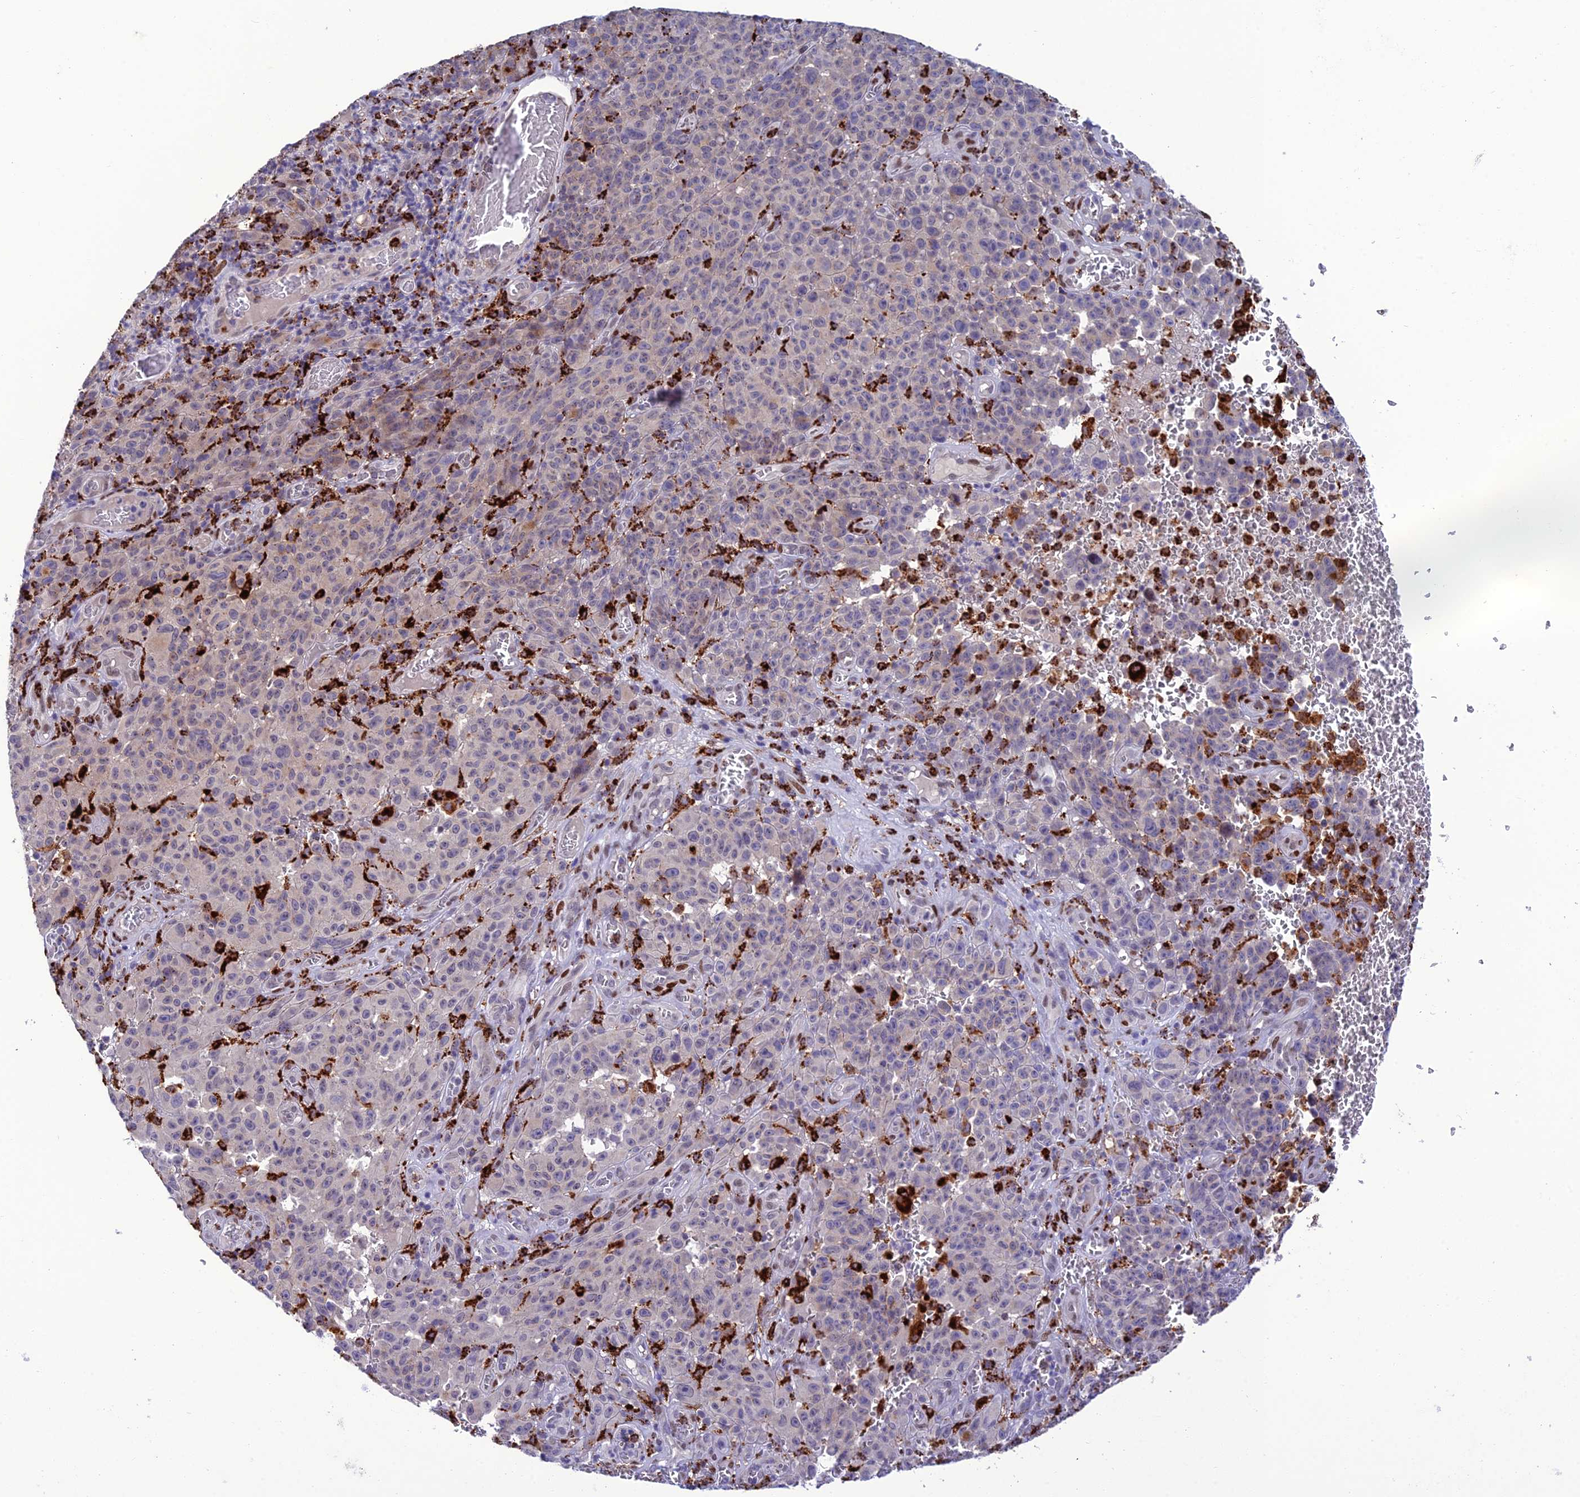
{"staining": {"intensity": "negative", "quantity": "none", "location": "none"}, "tissue": "melanoma", "cell_type": "Tumor cells", "image_type": "cancer", "snomed": [{"axis": "morphology", "description": "Malignant melanoma, NOS"}, {"axis": "topography", "description": "Skin"}], "caption": "The micrograph exhibits no staining of tumor cells in melanoma.", "gene": "HIC1", "patient": {"sex": "female", "age": 82}}